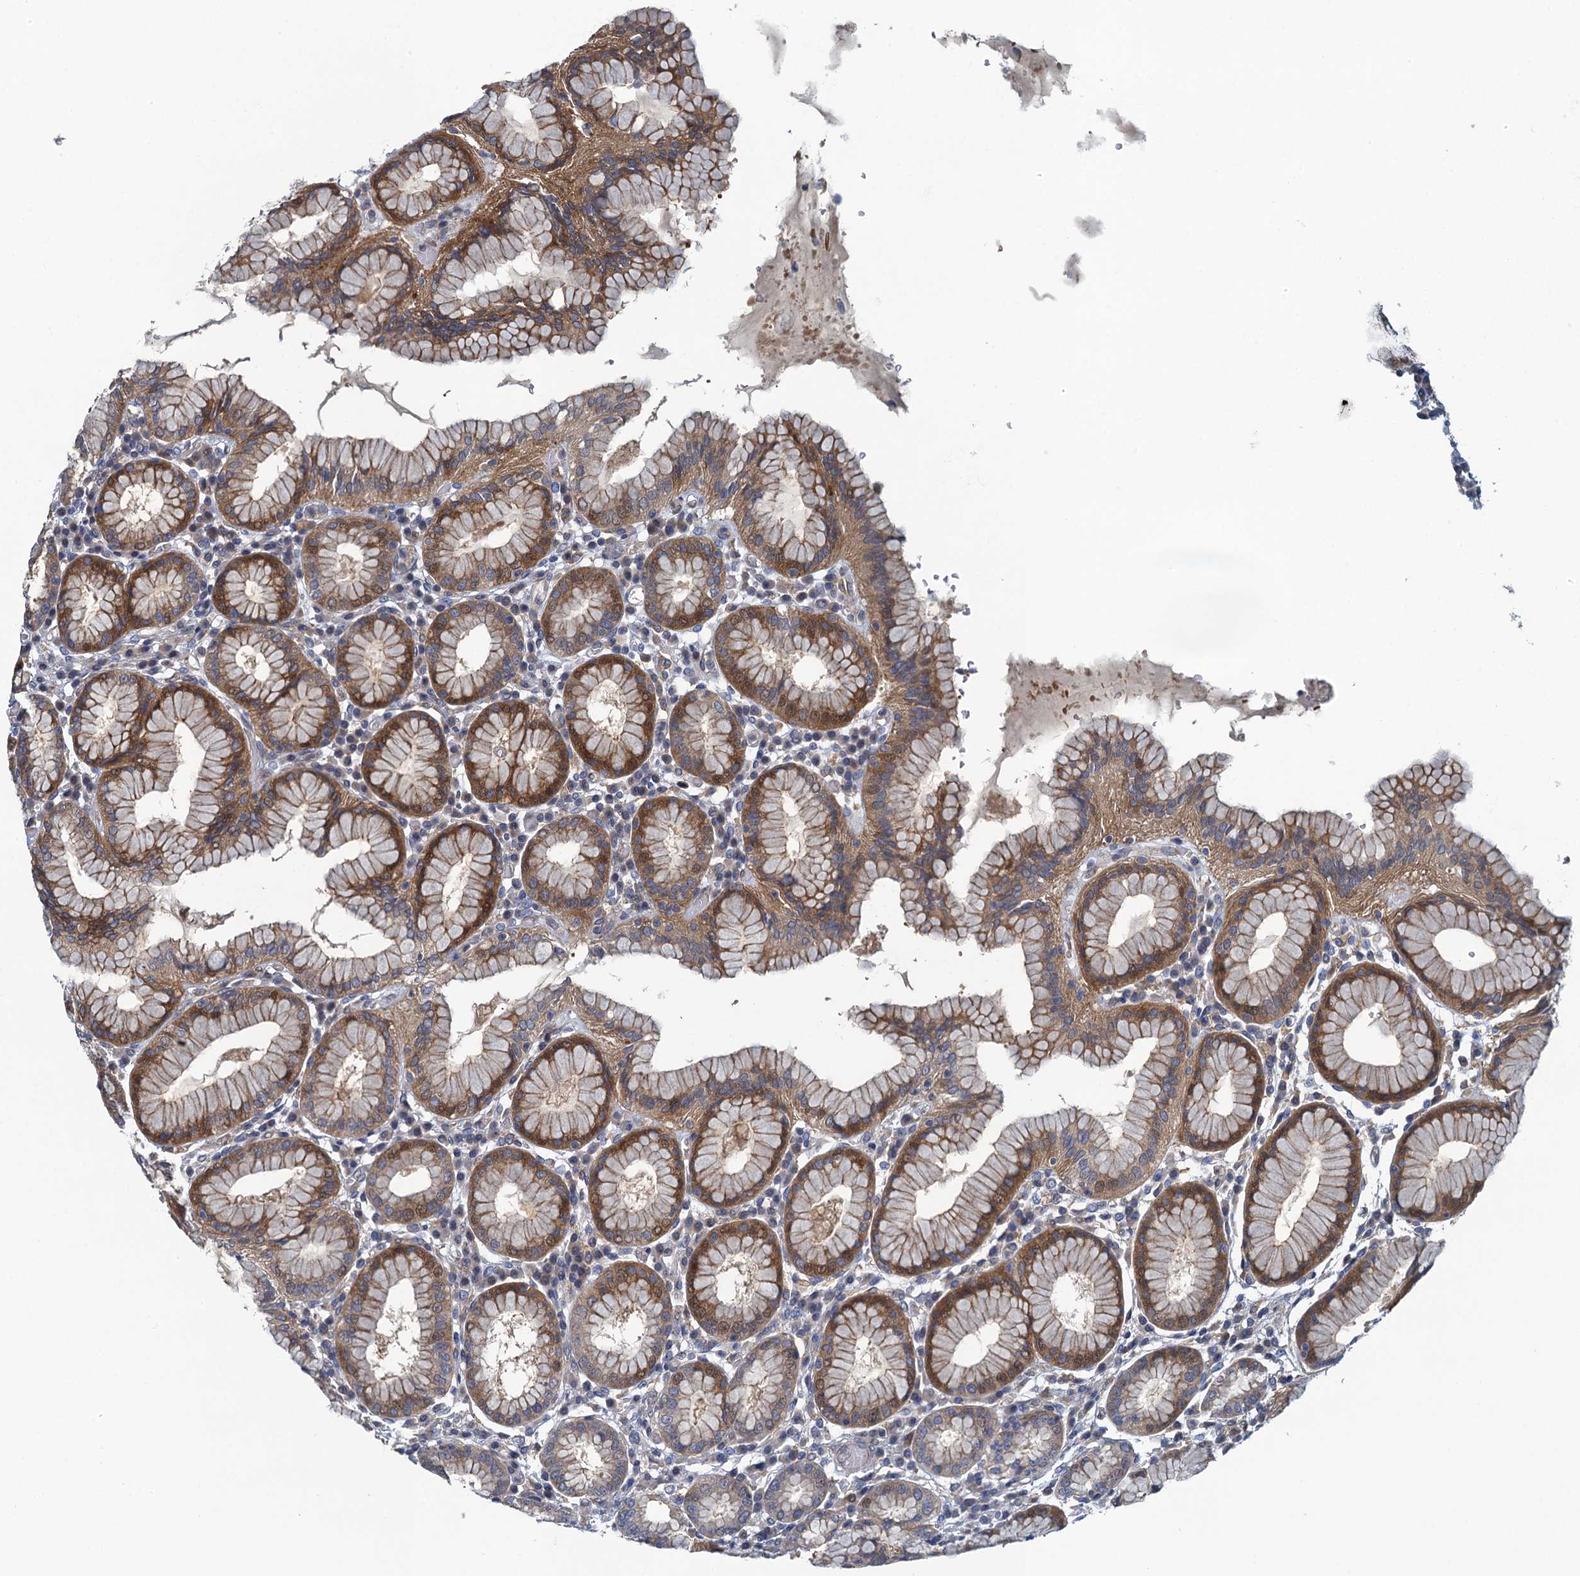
{"staining": {"intensity": "moderate", "quantity": "25%-75%", "location": "cytoplasmic/membranous"}, "tissue": "stomach", "cell_type": "Glandular cells", "image_type": "normal", "snomed": [{"axis": "morphology", "description": "Normal tissue, NOS"}, {"axis": "topography", "description": "Stomach"}, {"axis": "topography", "description": "Stomach, lower"}], "caption": "Immunohistochemistry (IHC) staining of benign stomach, which demonstrates medium levels of moderate cytoplasmic/membranous positivity in approximately 25%-75% of glandular cells indicating moderate cytoplasmic/membranous protein positivity. The staining was performed using DAB (3,3'-diaminobenzidine) (brown) for protein detection and nuclei were counterstained in hematoxylin (blue).", "gene": "NCKAP1L", "patient": {"sex": "female", "age": 56}}